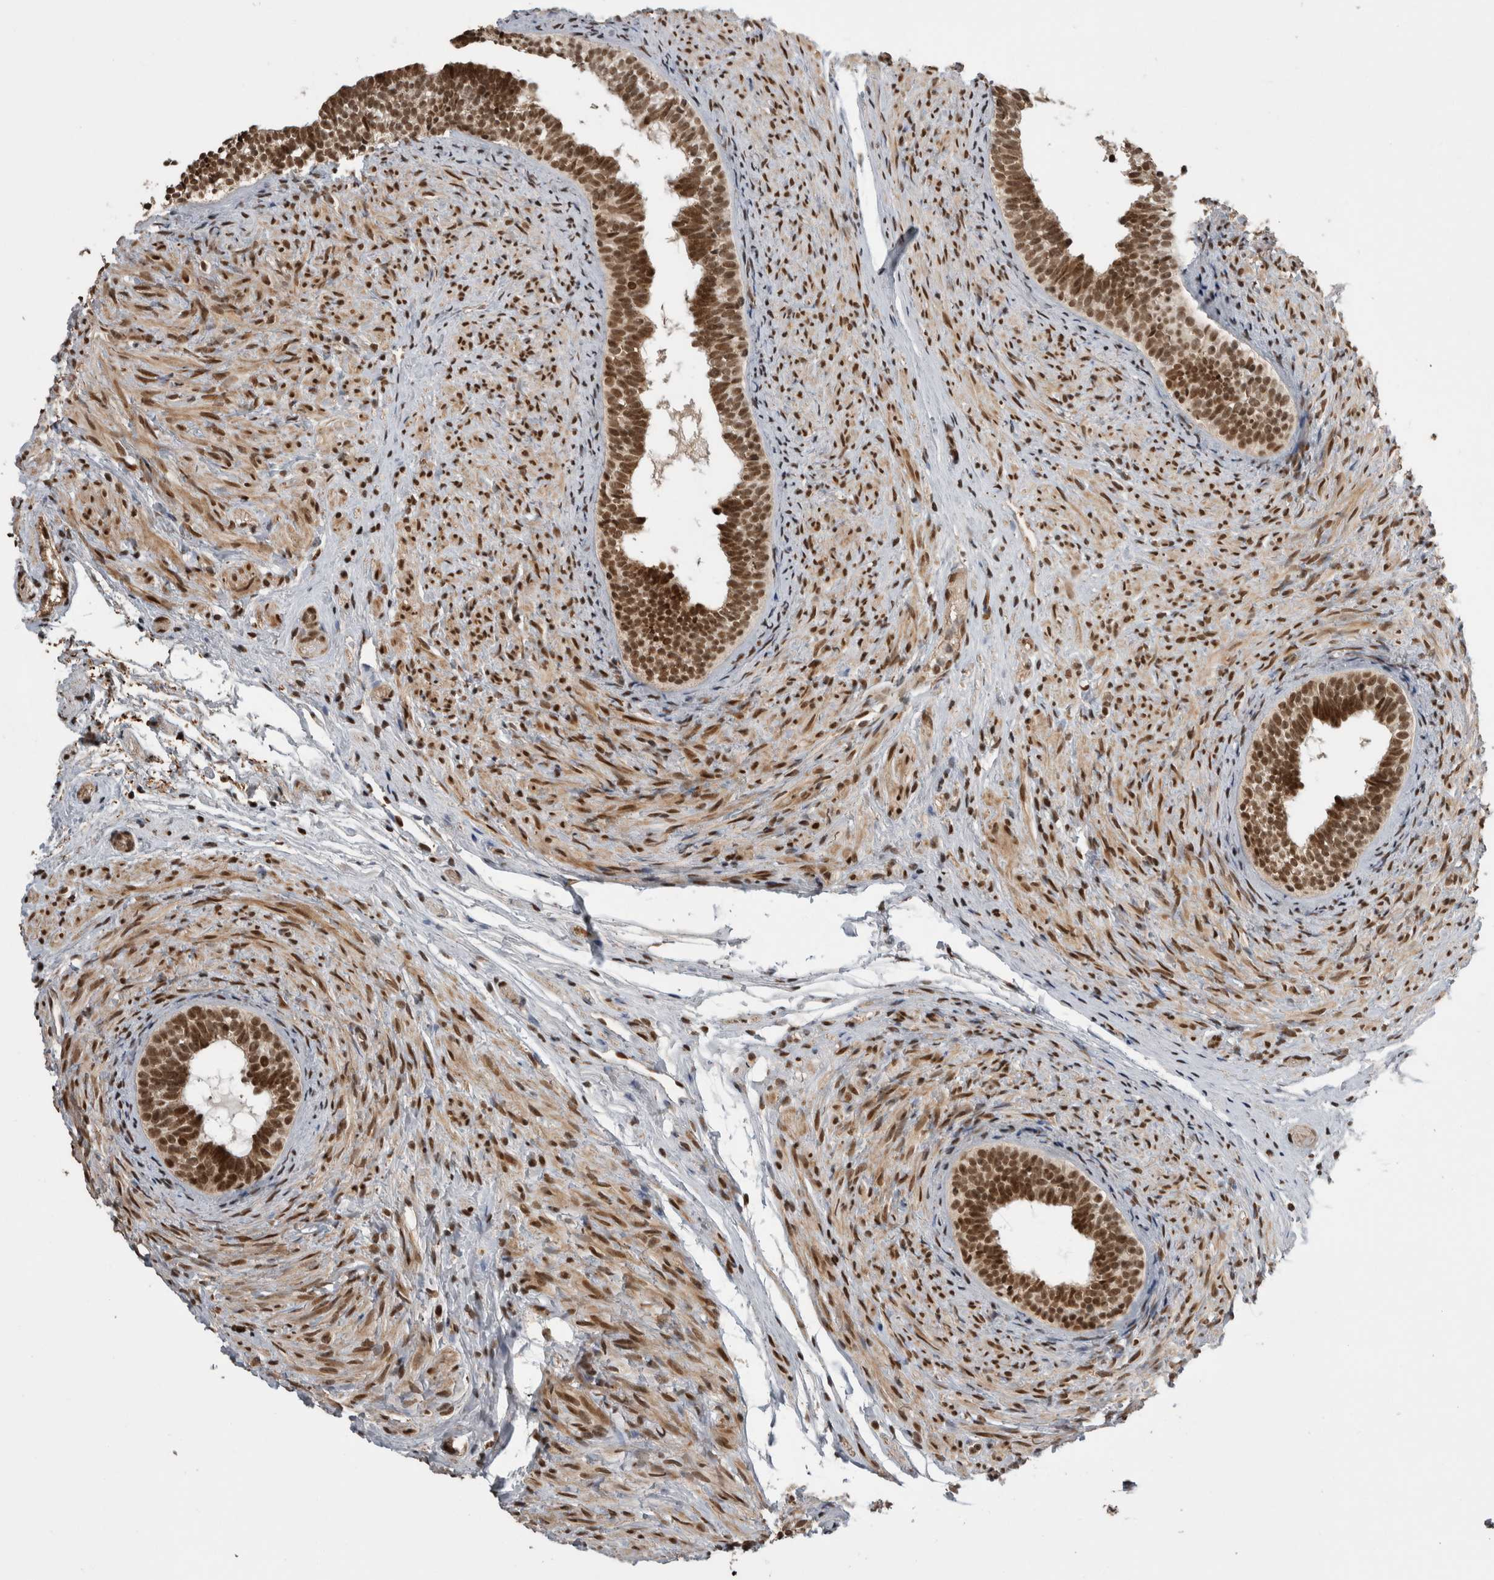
{"staining": {"intensity": "strong", "quantity": ">75%", "location": "nuclear"}, "tissue": "epididymis", "cell_type": "Glandular cells", "image_type": "normal", "snomed": [{"axis": "morphology", "description": "Normal tissue, NOS"}, {"axis": "topography", "description": "Epididymis"}], "caption": "Immunohistochemistry image of benign epididymis: epididymis stained using IHC shows high levels of strong protein expression localized specifically in the nuclear of glandular cells, appearing as a nuclear brown color.", "gene": "CPSF2", "patient": {"sex": "male", "age": 5}}